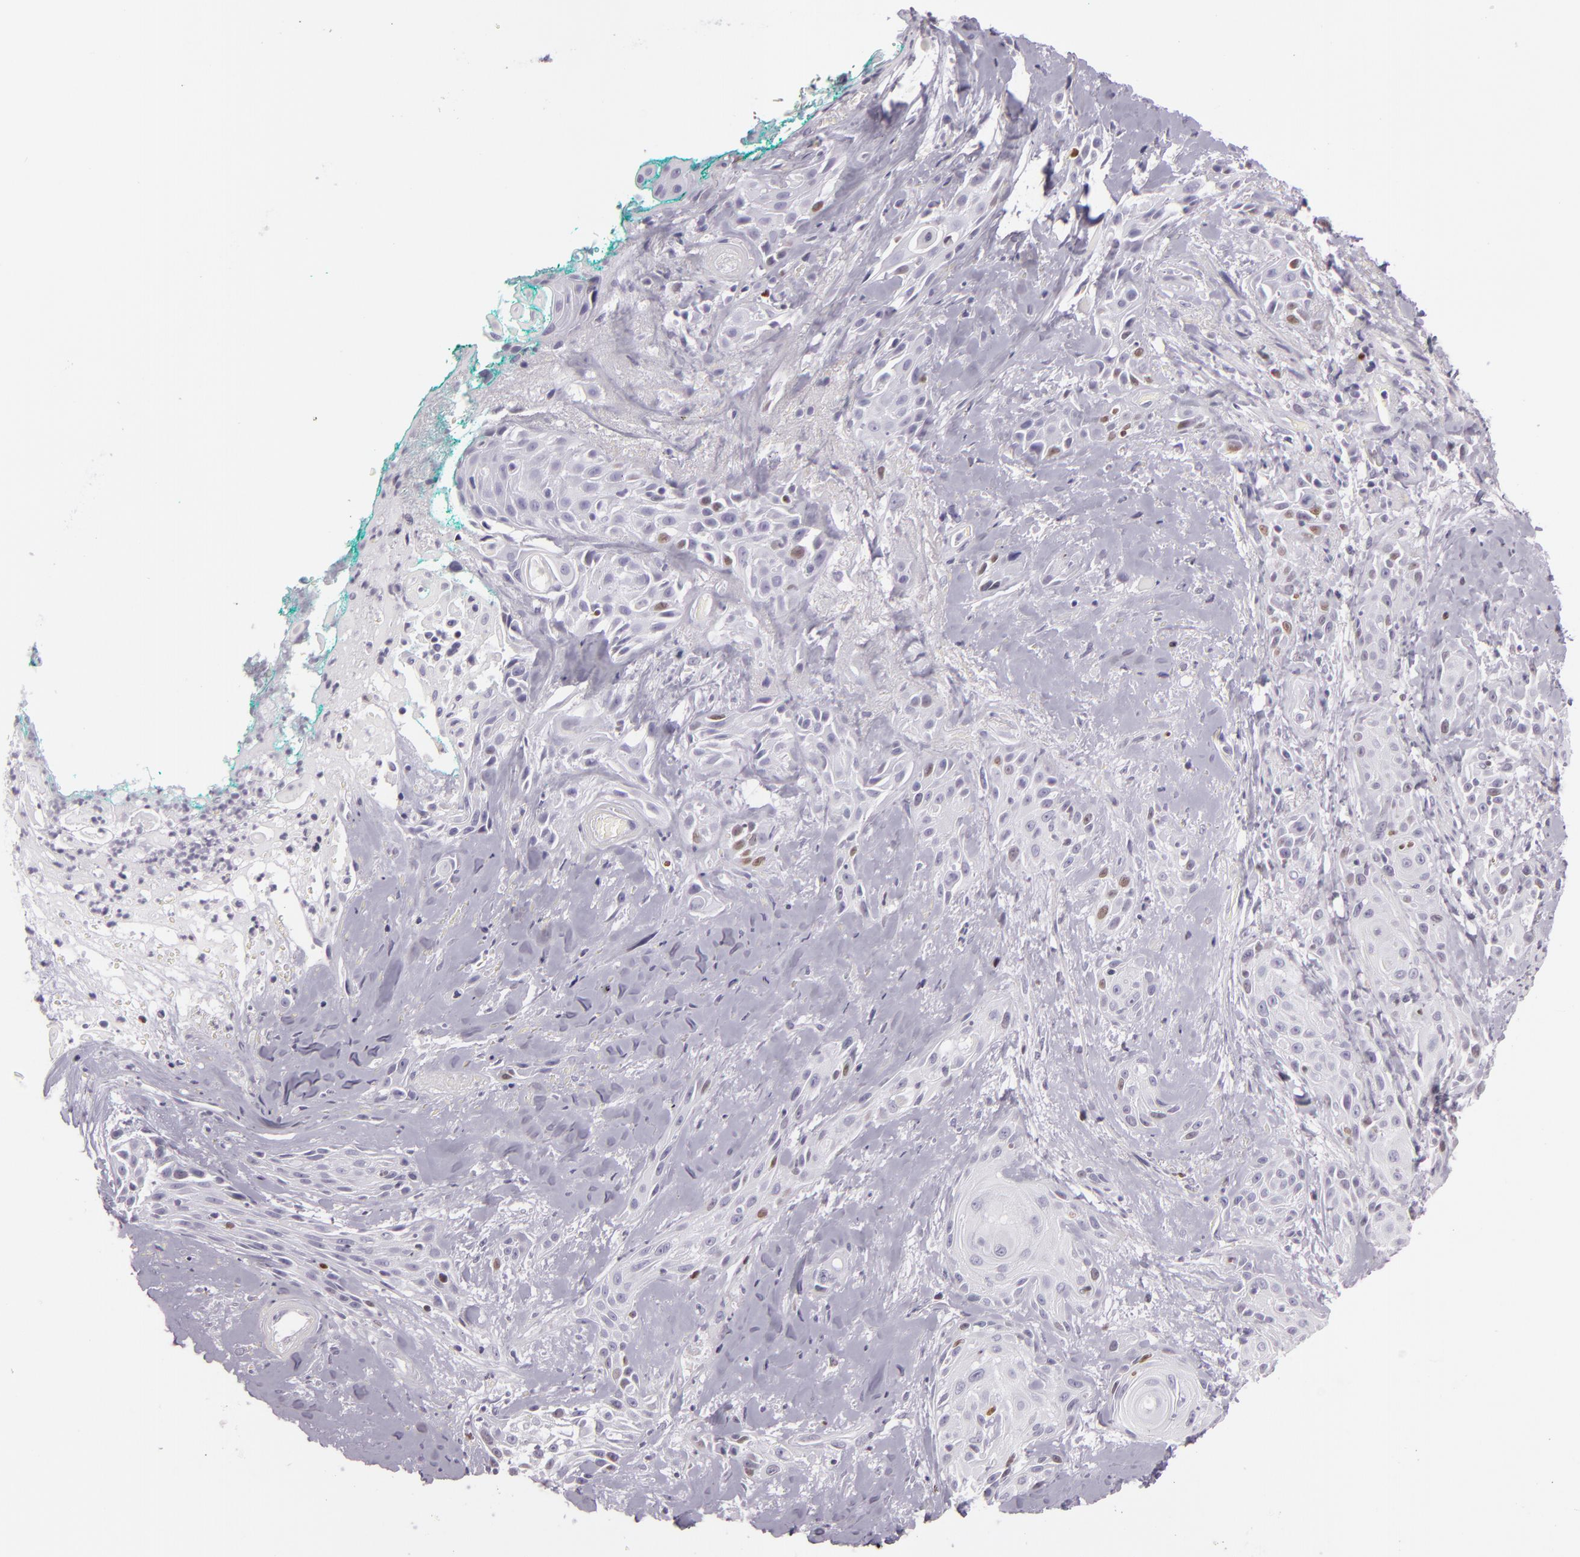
{"staining": {"intensity": "weak", "quantity": "<25%", "location": "nuclear"}, "tissue": "skin cancer", "cell_type": "Tumor cells", "image_type": "cancer", "snomed": [{"axis": "morphology", "description": "Squamous cell carcinoma, NOS"}, {"axis": "topography", "description": "Skin"}, {"axis": "topography", "description": "Anal"}], "caption": "Tumor cells are negative for protein expression in human squamous cell carcinoma (skin).", "gene": "MCM3", "patient": {"sex": "male", "age": 64}}